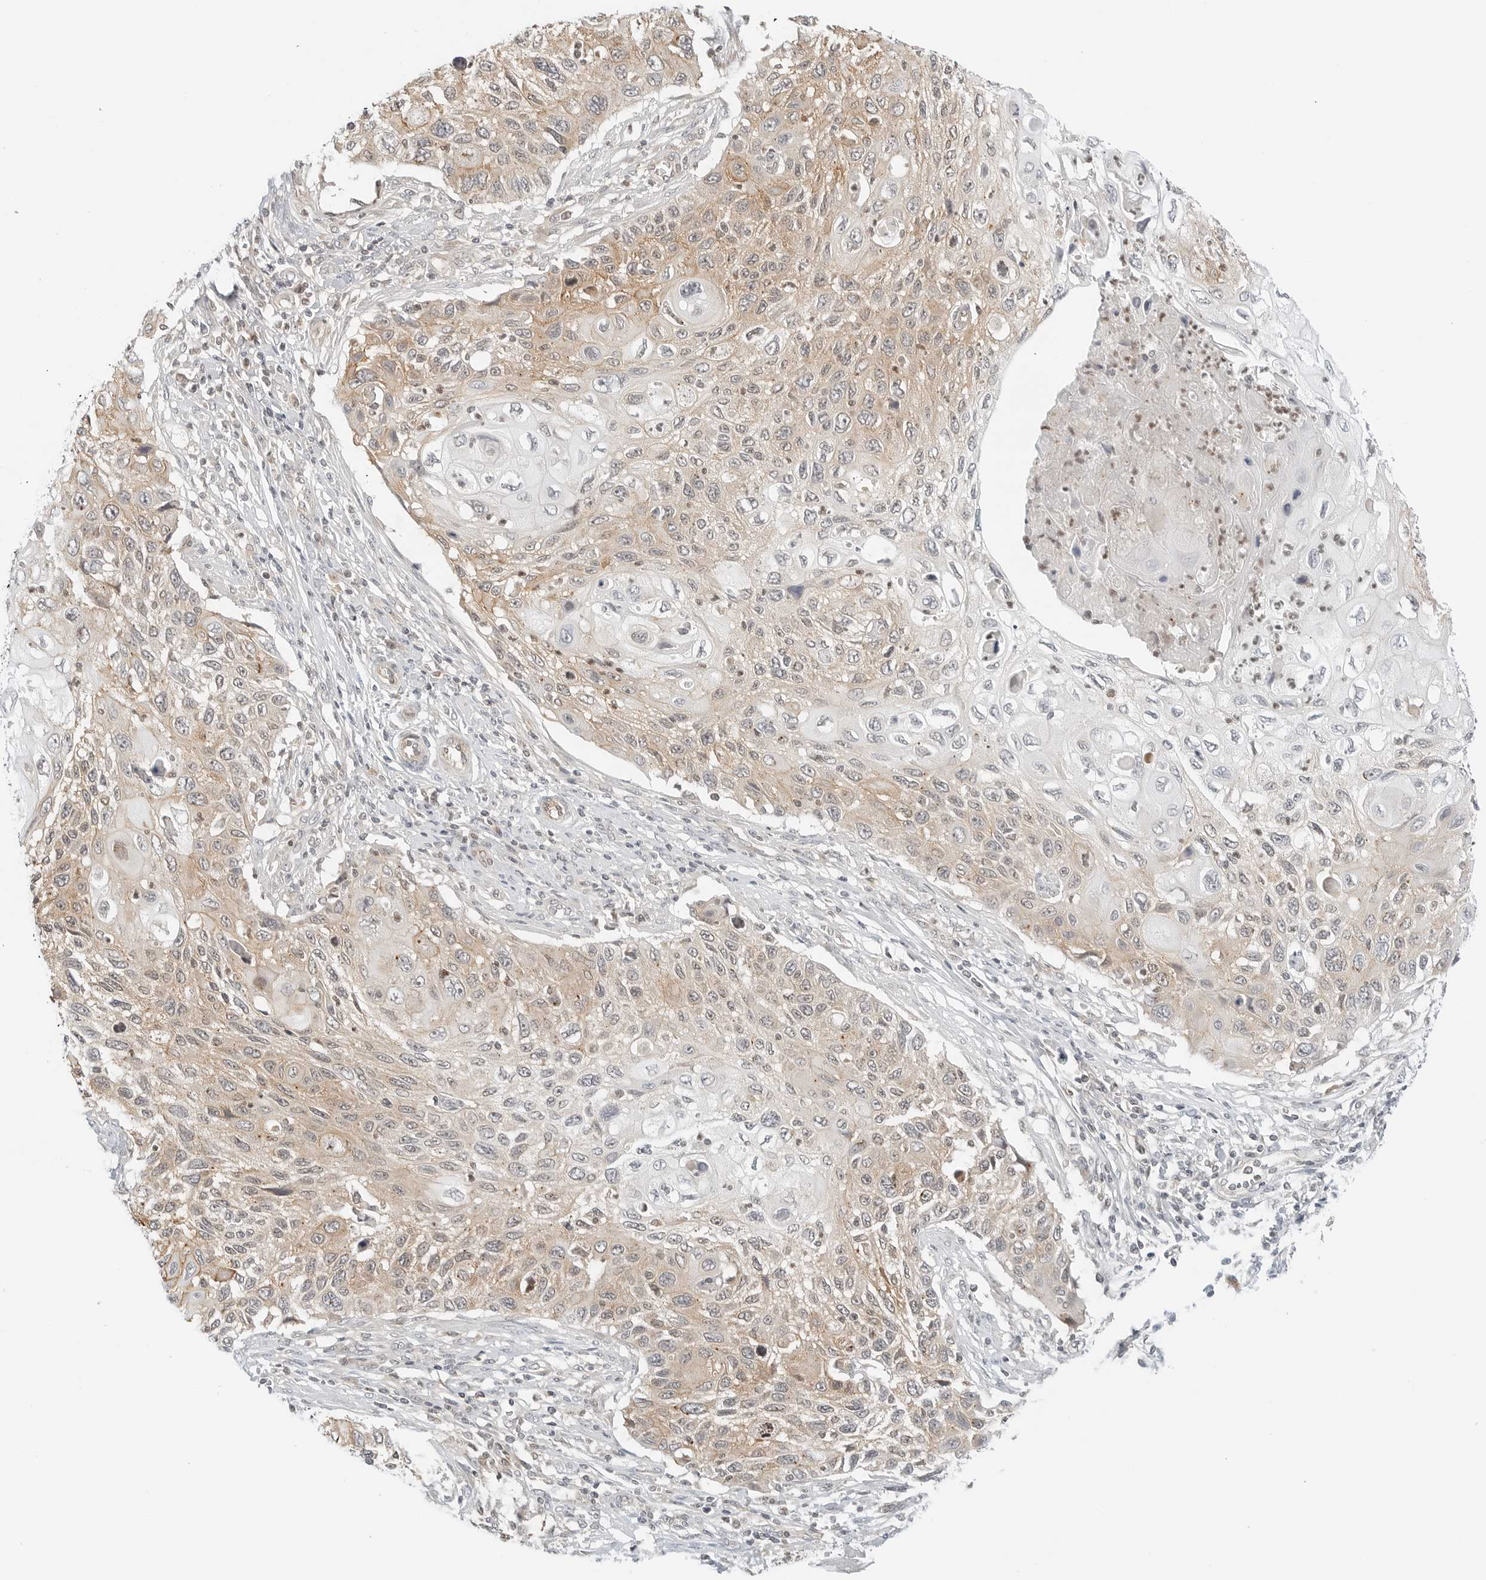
{"staining": {"intensity": "weak", "quantity": "25%-75%", "location": "cytoplasmic/membranous"}, "tissue": "cervical cancer", "cell_type": "Tumor cells", "image_type": "cancer", "snomed": [{"axis": "morphology", "description": "Squamous cell carcinoma, NOS"}, {"axis": "topography", "description": "Cervix"}], "caption": "DAB (3,3'-diaminobenzidine) immunohistochemical staining of cervical cancer shows weak cytoplasmic/membranous protein positivity in approximately 25%-75% of tumor cells. Ihc stains the protein in brown and the nuclei are stained blue.", "gene": "IQCC", "patient": {"sex": "female", "age": 70}}